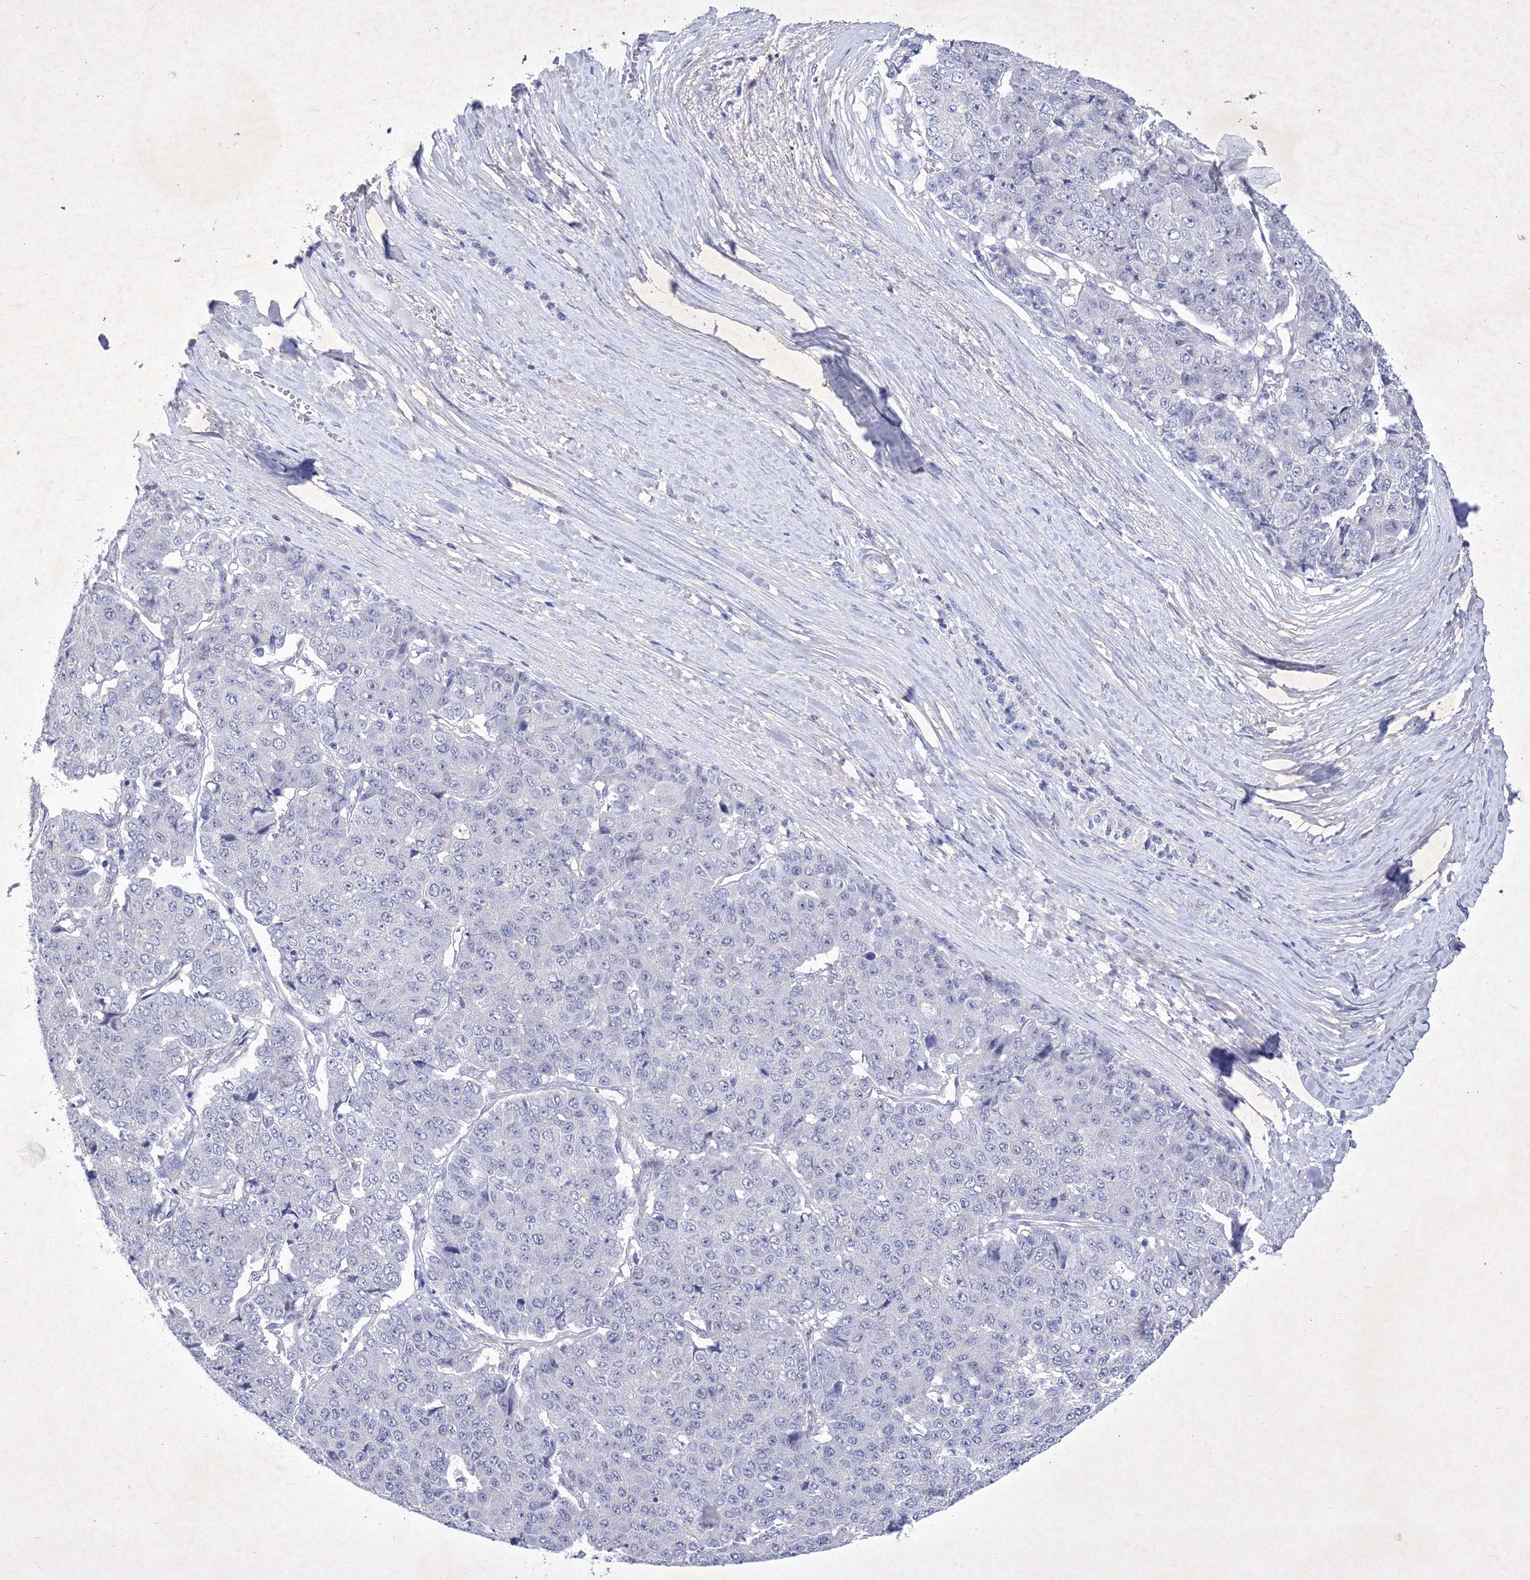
{"staining": {"intensity": "negative", "quantity": "none", "location": "none"}, "tissue": "pancreatic cancer", "cell_type": "Tumor cells", "image_type": "cancer", "snomed": [{"axis": "morphology", "description": "Adenocarcinoma, NOS"}, {"axis": "topography", "description": "Pancreas"}], "caption": "This is an immunohistochemistry histopathology image of human pancreatic cancer. There is no expression in tumor cells.", "gene": "GPN1", "patient": {"sex": "male", "age": 50}}